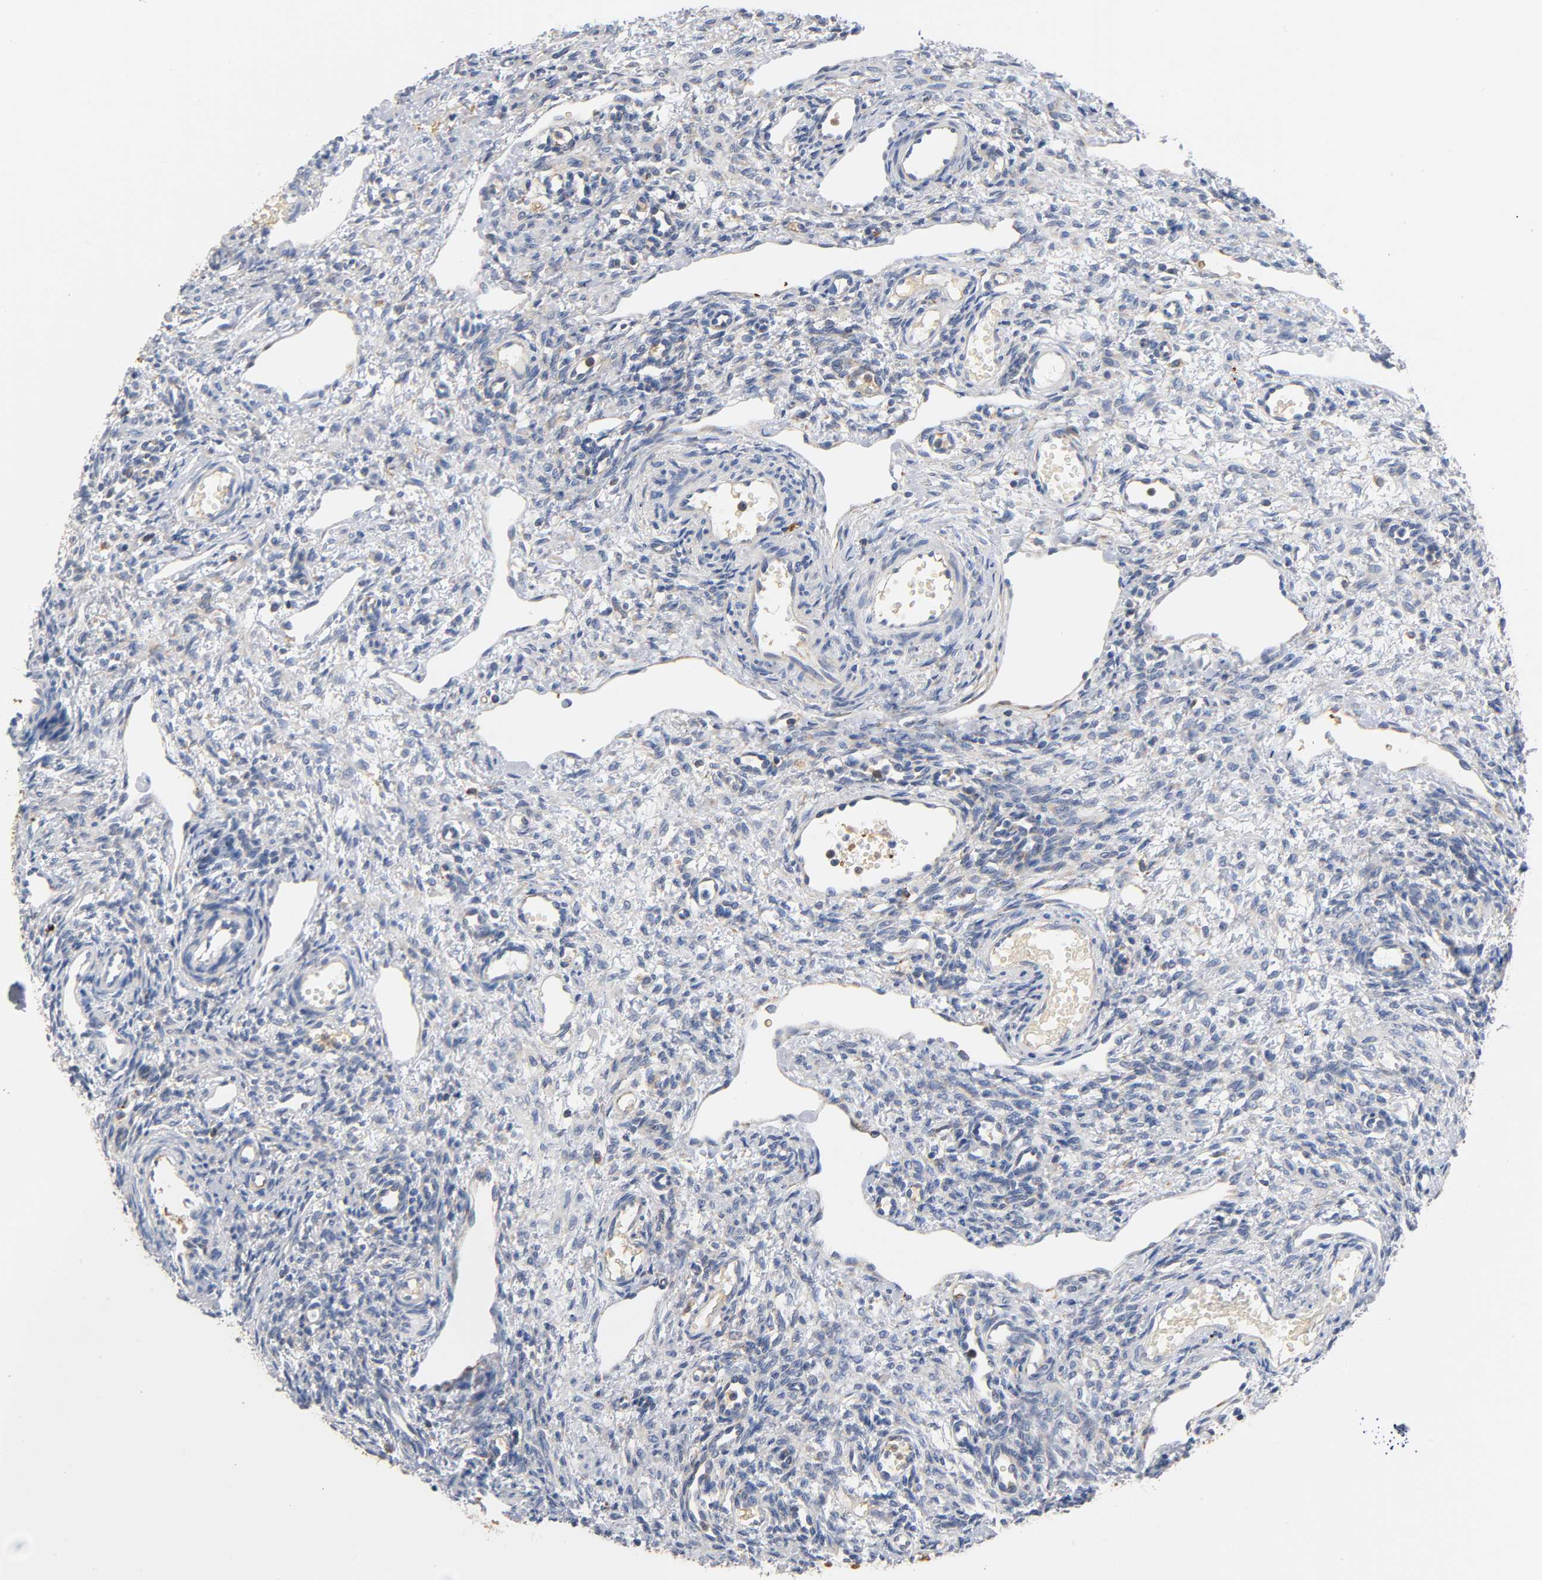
{"staining": {"intensity": "negative", "quantity": "none", "location": "none"}, "tissue": "ovary", "cell_type": "Ovarian stroma cells", "image_type": "normal", "snomed": [{"axis": "morphology", "description": "Normal tissue, NOS"}, {"axis": "topography", "description": "Ovary"}], "caption": "Ovarian stroma cells show no significant positivity in normal ovary. (Brightfield microscopy of DAB (3,3'-diaminobenzidine) IHC at high magnification).", "gene": "UCKL1", "patient": {"sex": "female", "age": 33}}